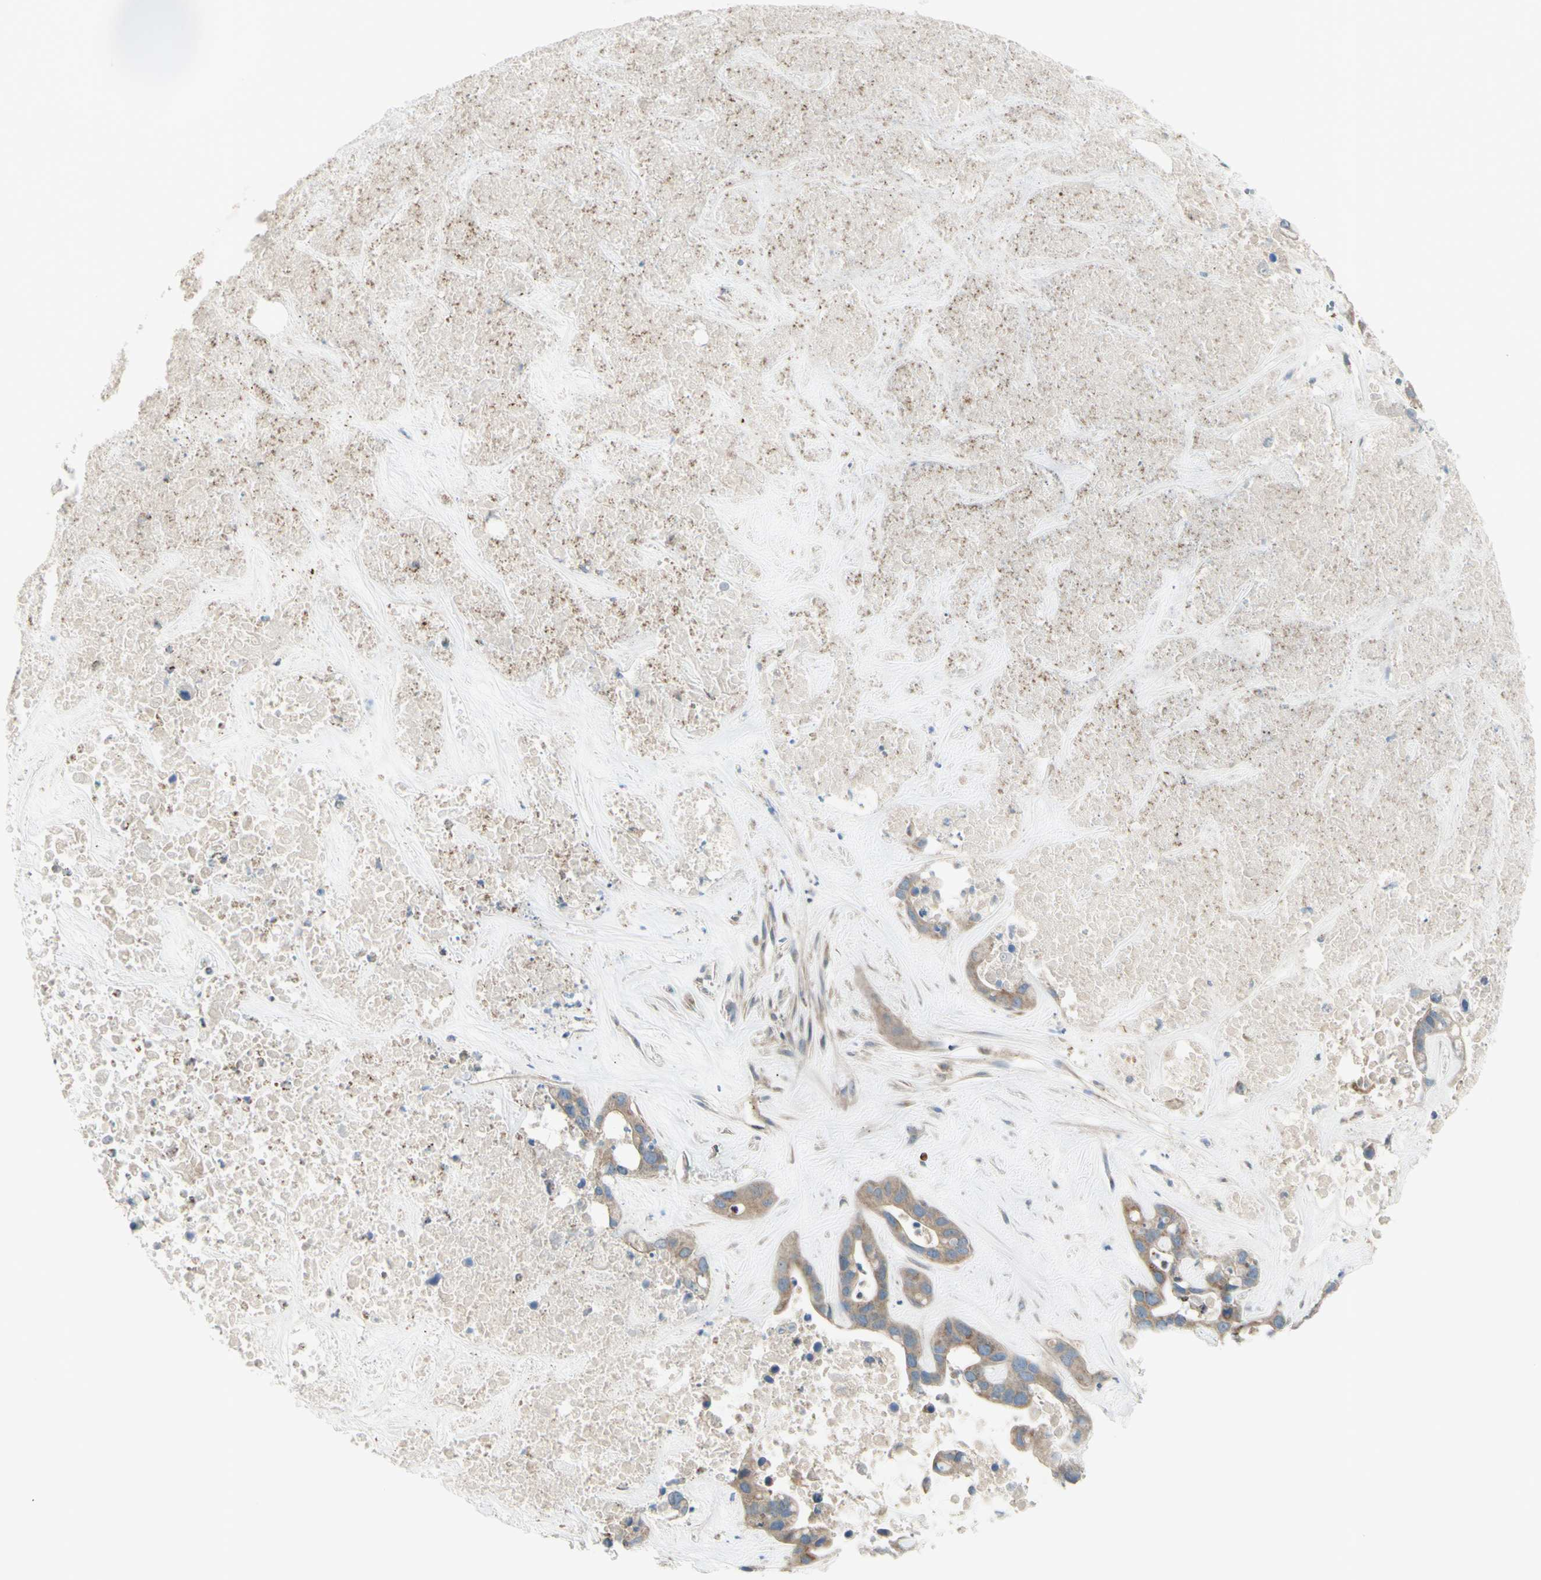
{"staining": {"intensity": "weak", "quantity": ">75%", "location": "cytoplasmic/membranous"}, "tissue": "liver cancer", "cell_type": "Tumor cells", "image_type": "cancer", "snomed": [{"axis": "morphology", "description": "Cholangiocarcinoma"}, {"axis": "topography", "description": "Liver"}], "caption": "Immunohistochemistry micrograph of neoplastic tissue: human liver cancer stained using IHC displays low levels of weak protein expression localized specifically in the cytoplasmic/membranous of tumor cells, appearing as a cytoplasmic/membranous brown color.", "gene": "IGSF9B", "patient": {"sex": "female", "age": 65}}